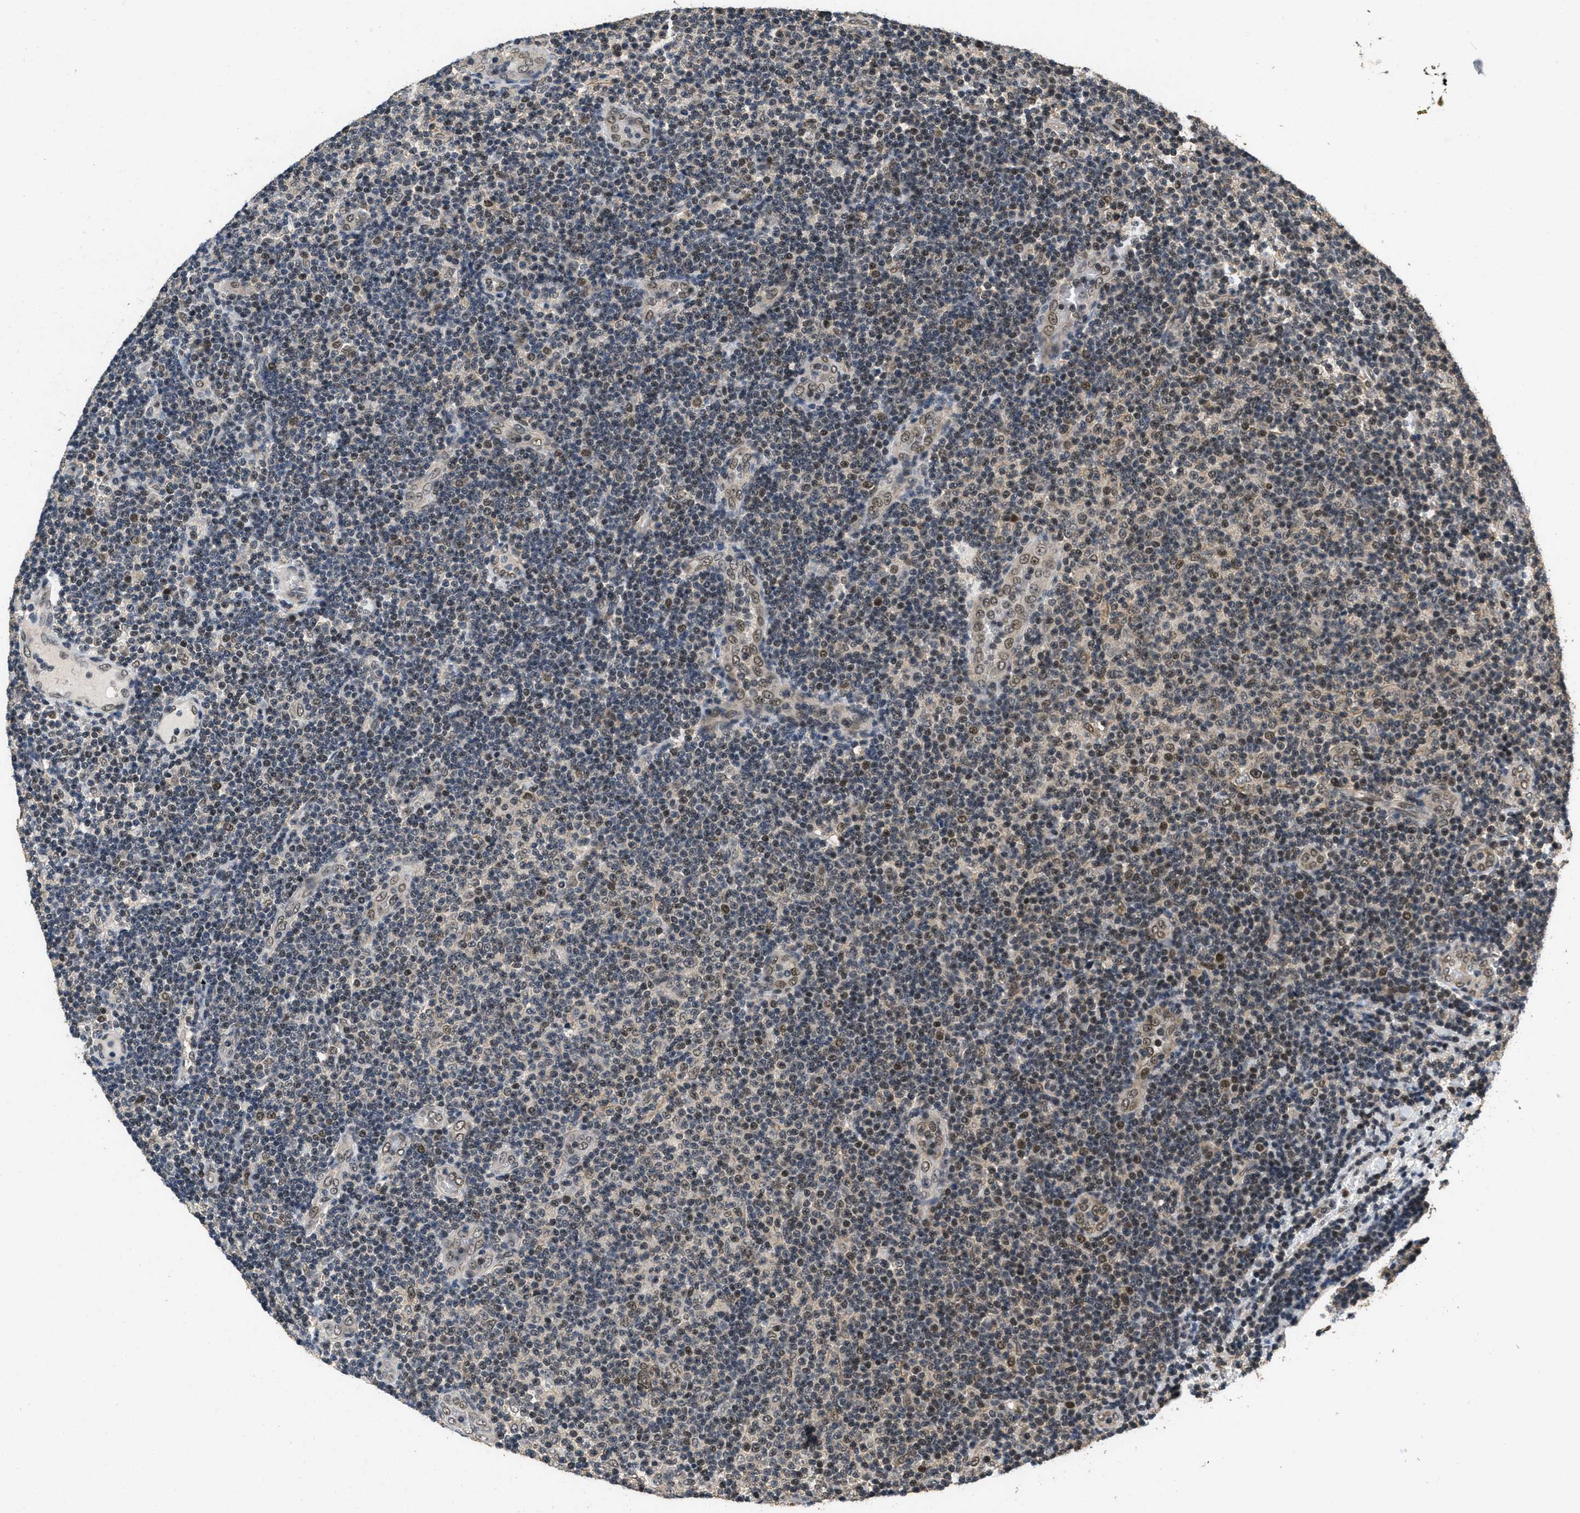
{"staining": {"intensity": "moderate", "quantity": ">75%", "location": "nuclear"}, "tissue": "lymphoma", "cell_type": "Tumor cells", "image_type": "cancer", "snomed": [{"axis": "morphology", "description": "Malignant lymphoma, non-Hodgkin's type, Low grade"}, {"axis": "topography", "description": "Lymph node"}], "caption": "Immunohistochemical staining of human lymphoma shows medium levels of moderate nuclear protein positivity in approximately >75% of tumor cells. Ihc stains the protein in brown and the nuclei are stained blue.", "gene": "CUL4B", "patient": {"sex": "male", "age": 83}}